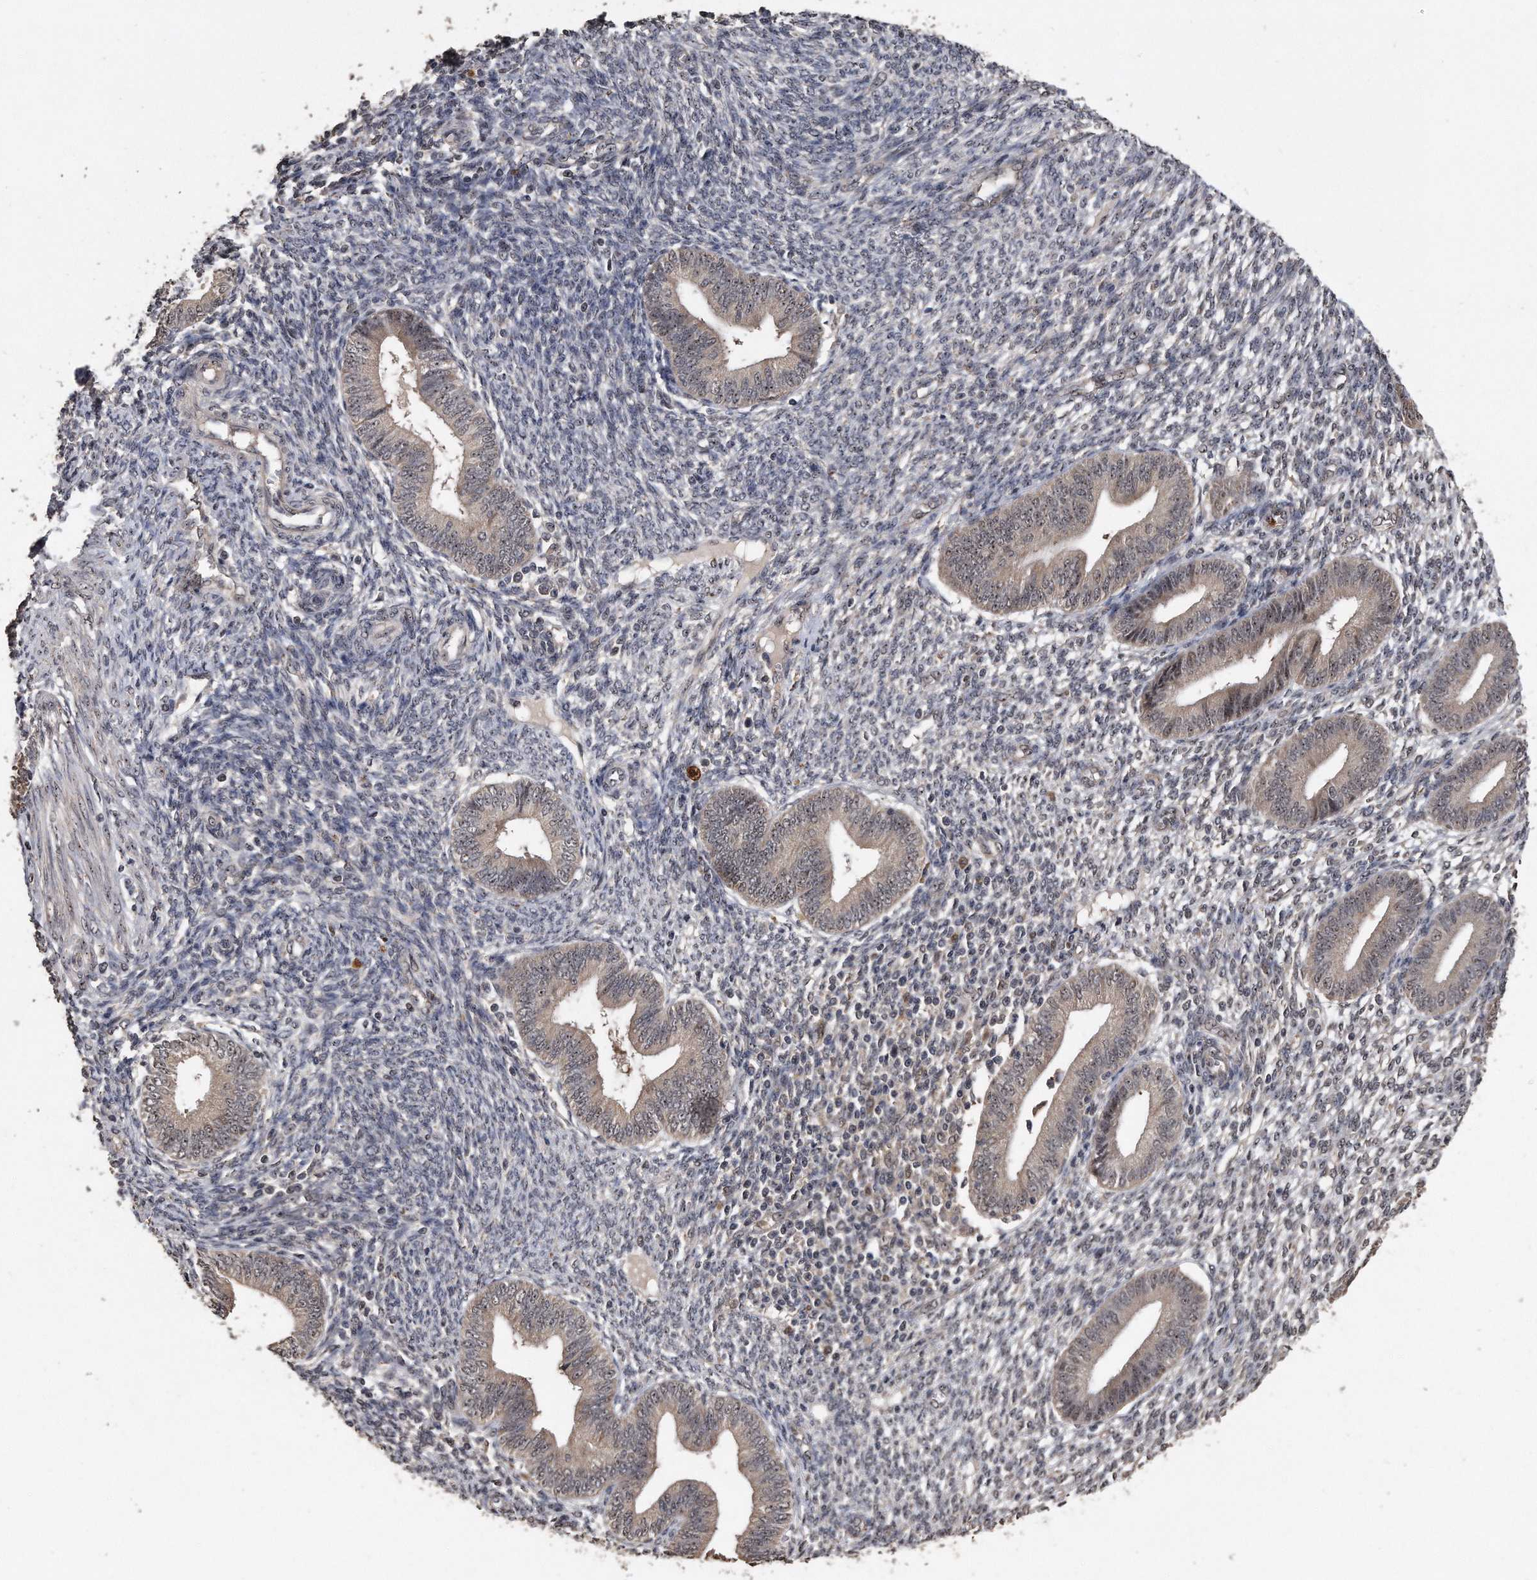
{"staining": {"intensity": "negative", "quantity": "none", "location": "none"}, "tissue": "endometrium", "cell_type": "Cells in endometrial stroma", "image_type": "normal", "snomed": [{"axis": "morphology", "description": "Normal tissue, NOS"}, {"axis": "topography", "description": "Endometrium"}], "caption": "A histopathology image of human endometrium is negative for staining in cells in endometrial stroma. (IHC, brightfield microscopy, high magnification).", "gene": "PELO", "patient": {"sex": "female", "age": 46}}